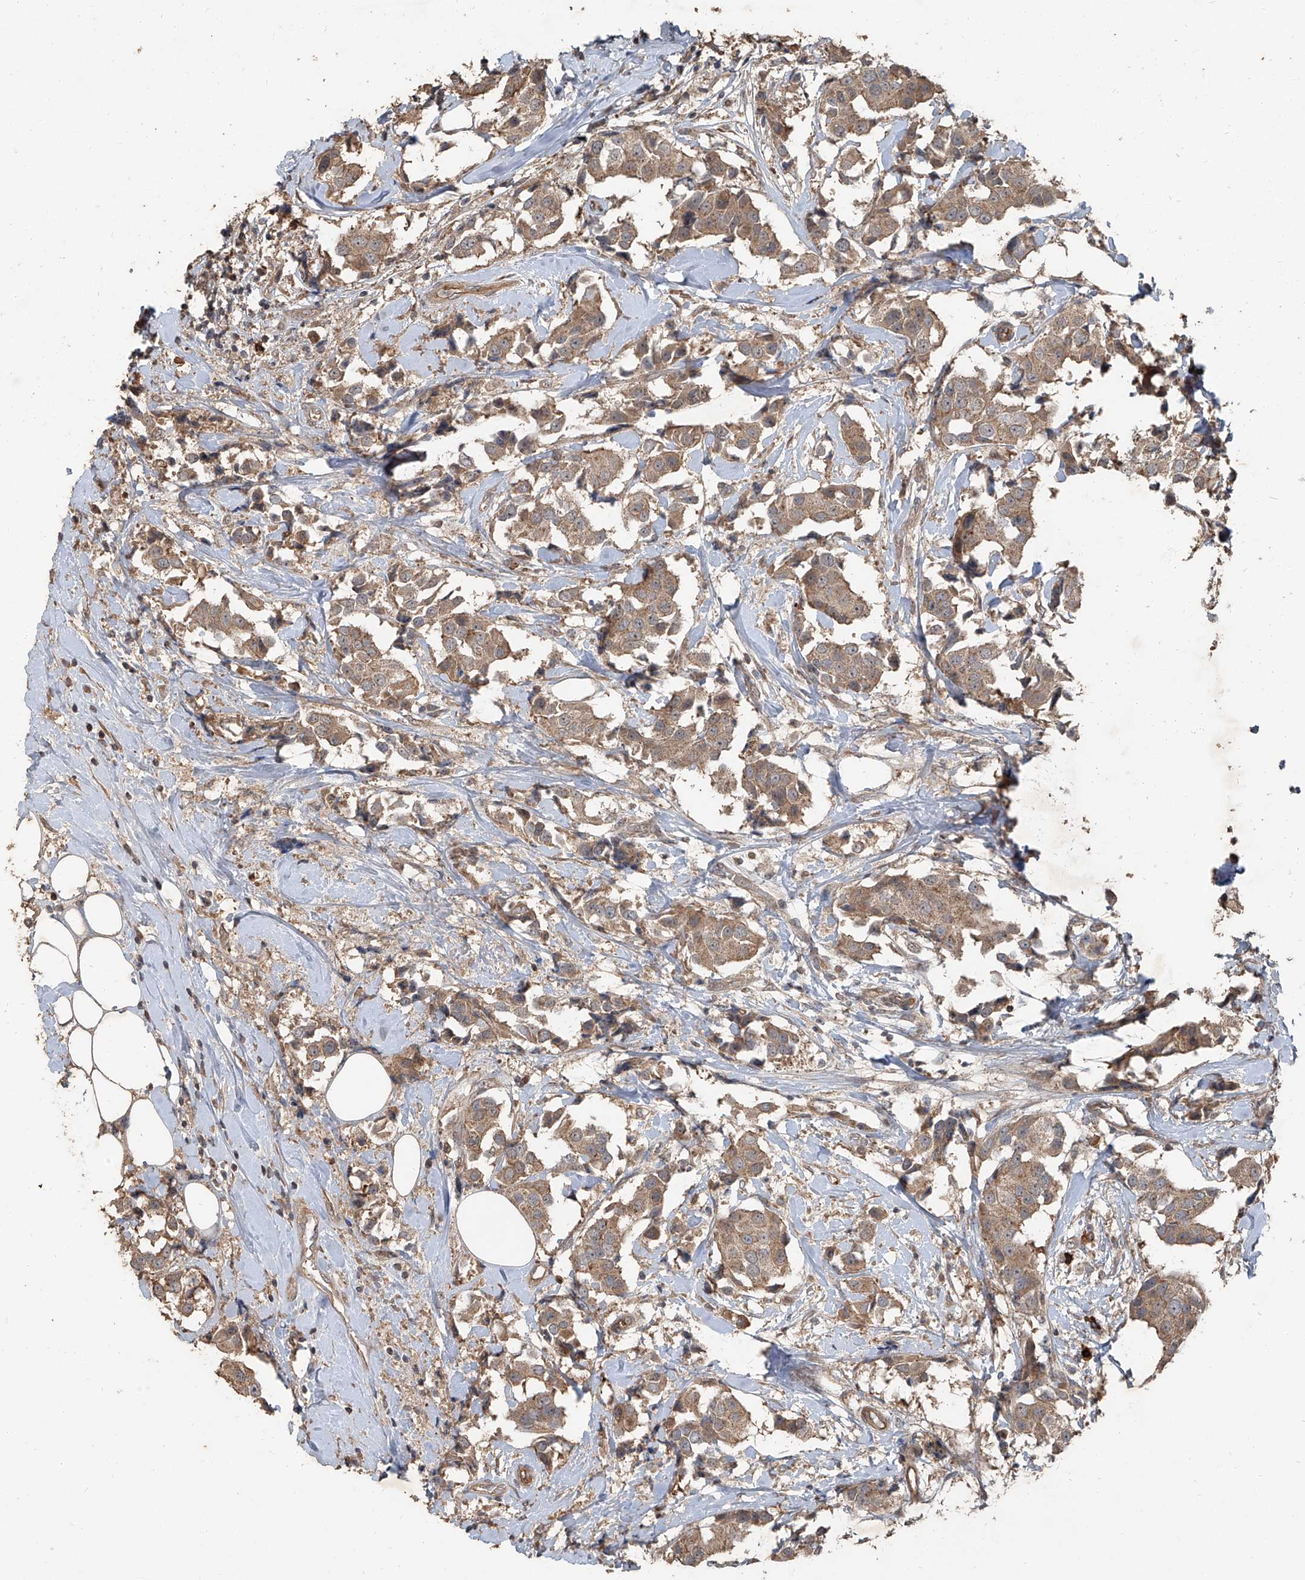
{"staining": {"intensity": "moderate", "quantity": ">75%", "location": "cytoplasmic/membranous"}, "tissue": "breast cancer", "cell_type": "Tumor cells", "image_type": "cancer", "snomed": [{"axis": "morphology", "description": "Normal tissue, NOS"}, {"axis": "morphology", "description": "Duct carcinoma"}, {"axis": "topography", "description": "Breast"}], "caption": "A brown stain labels moderate cytoplasmic/membranous expression of a protein in human breast infiltrating ductal carcinoma tumor cells. Nuclei are stained in blue.", "gene": "CCN1", "patient": {"sex": "female", "age": 39}}